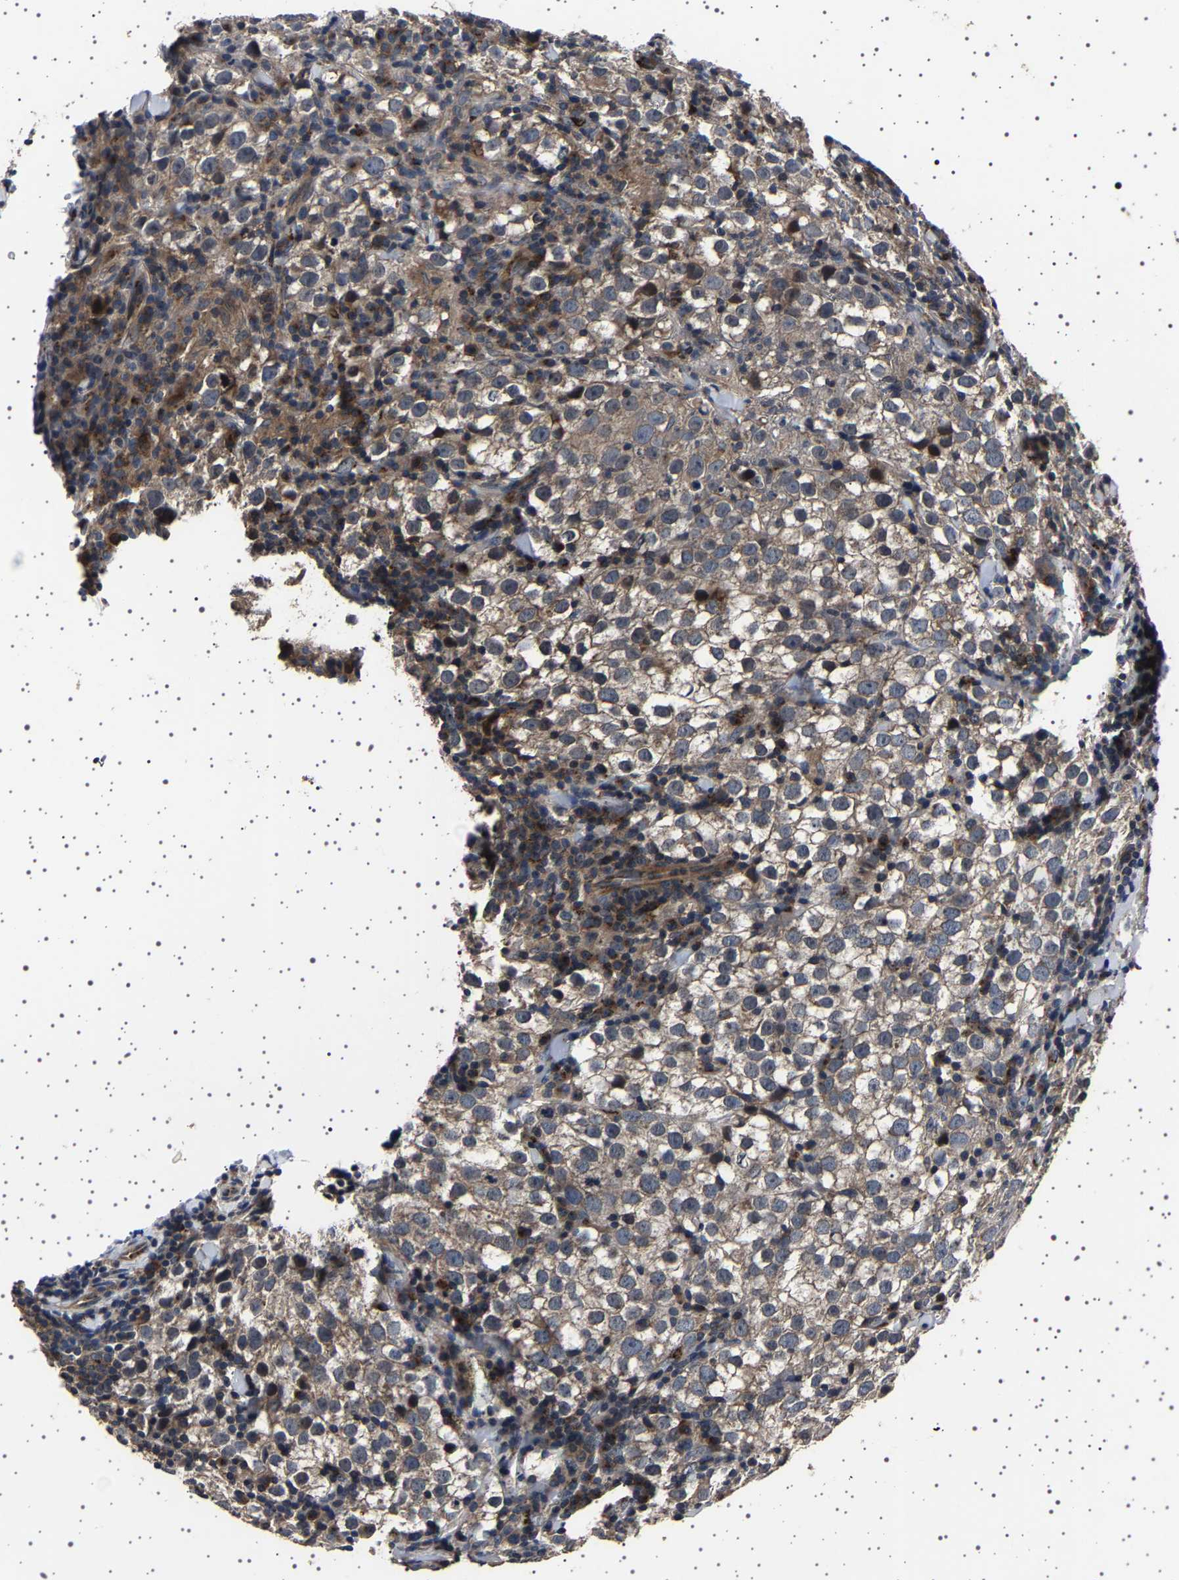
{"staining": {"intensity": "weak", "quantity": ">75%", "location": "cytoplasmic/membranous"}, "tissue": "testis cancer", "cell_type": "Tumor cells", "image_type": "cancer", "snomed": [{"axis": "morphology", "description": "Seminoma, NOS"}, {"axis": "morphology", "description": "Carcinoma, Embryonal, NOS"}, {"axis": "topography", "description": "Testis"}], "caption": "The photomicrograph shows a brown stain indicating the presence of a protein in the cytoplasmic/membranous of tumor cells in embryonal carcinoma (testis). (DAB (3,3'-diaminobenzidine) IHC, brown staining for protein, blue staining for nuclei).", "gene": "NCKAP1", "patient": {"sex": "male", "age": 36}}